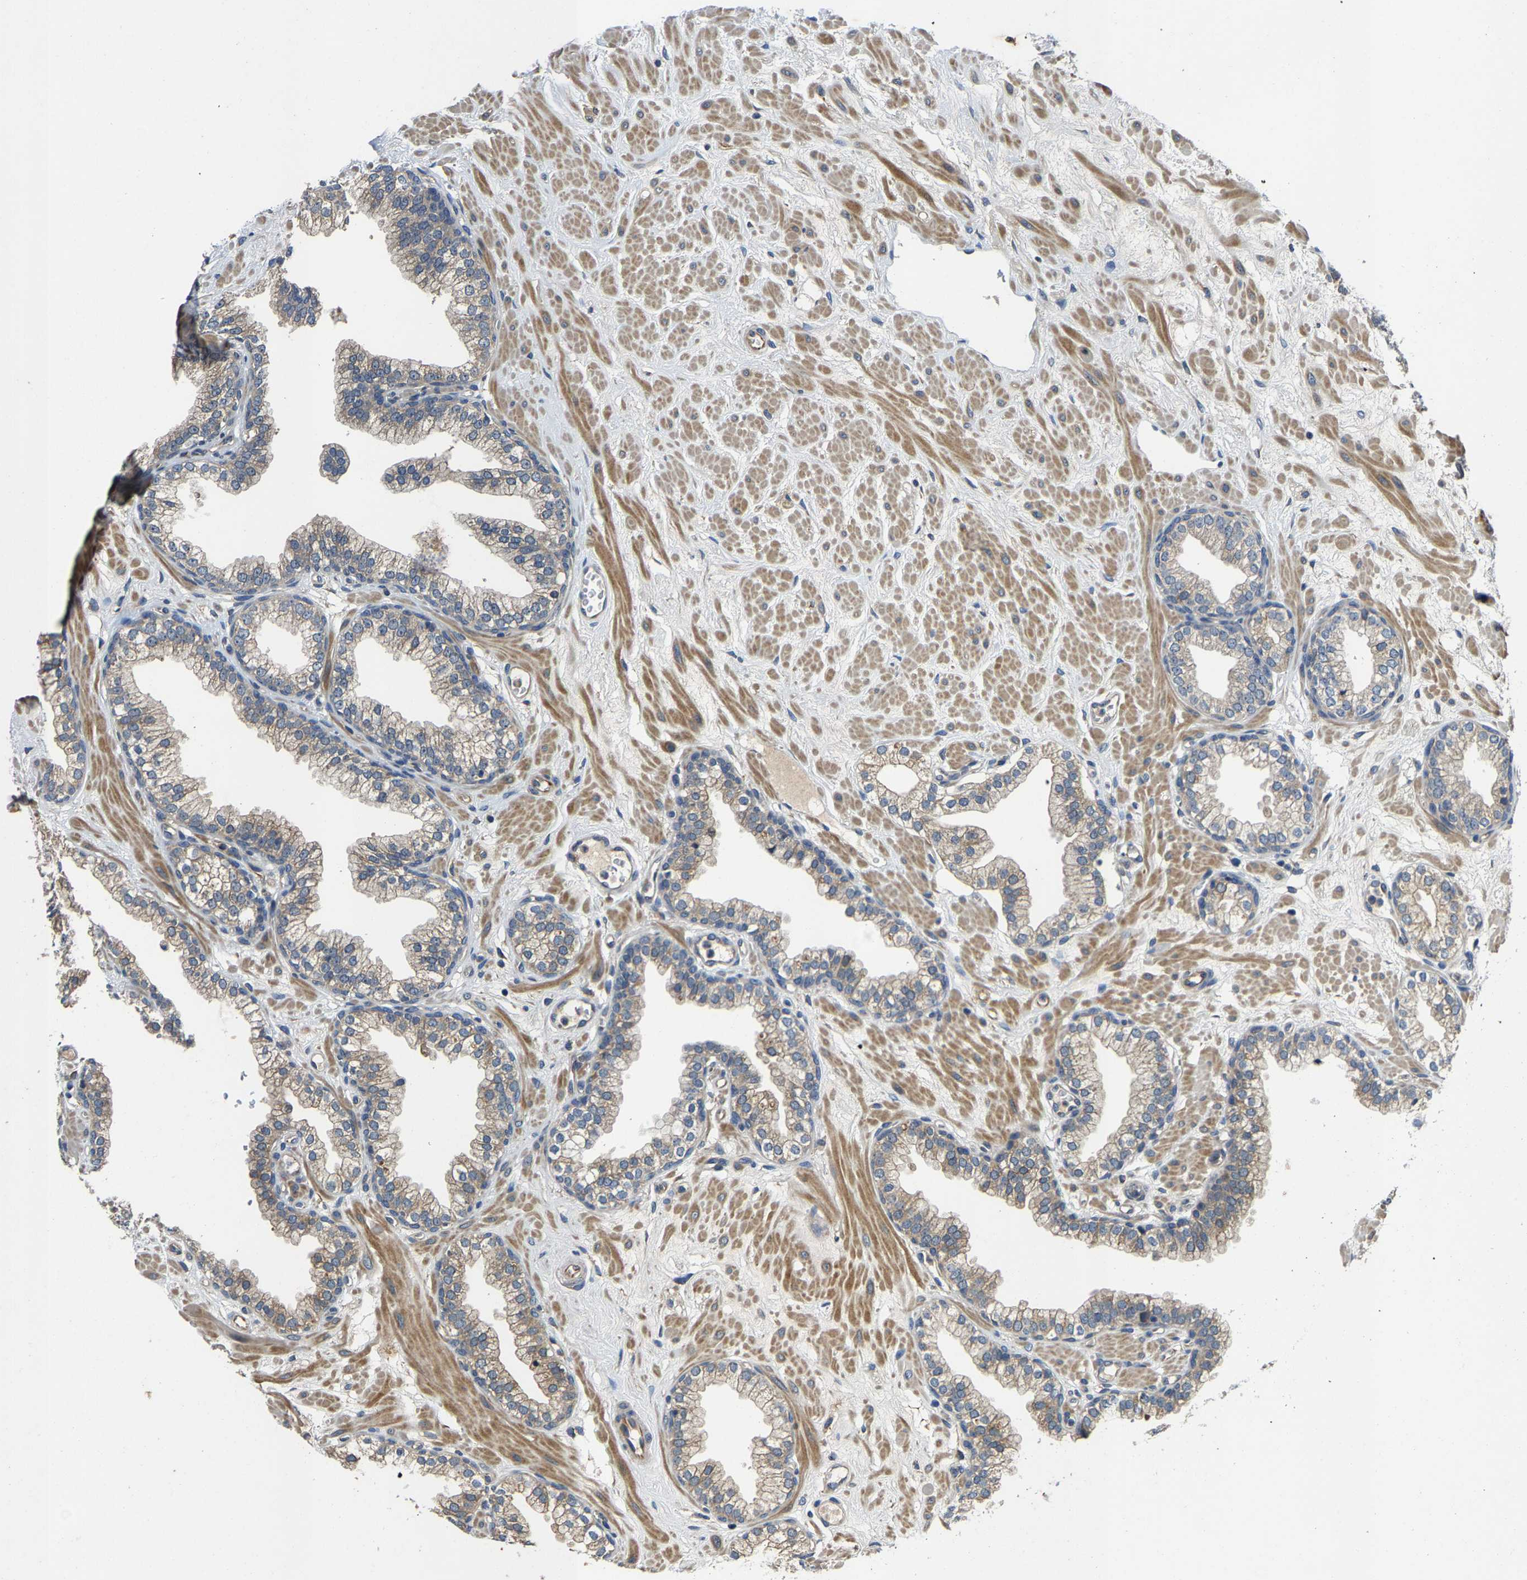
{"staining": {"intensity": "weak", "quantity": "25%-75%", "location": "cytoplasmic/membranous"}, "tissue": "prostate", "cell_type": "Glandular cells", "image_type": "normal", "snomed": [{"axis": "morphology", "description": "Normal tissue, NOS"}, {"axis": "morphology", "description": "Urothelial carcinoma, Low grade"}, {"axis": "topography", "description": "Urinary bladder"}, {"axis": "topography", "description": "Prostate"}], "caption": "Immunohistochemistry photomicrograph of unremarkable prostate stained for a protein (brown), which displays low levels of weak cytoplasmic/membranous positivity in about 25%-75% of glandular cells.", "gene": "AGBL3", "patient": {"sex": "male", "age": 60}}